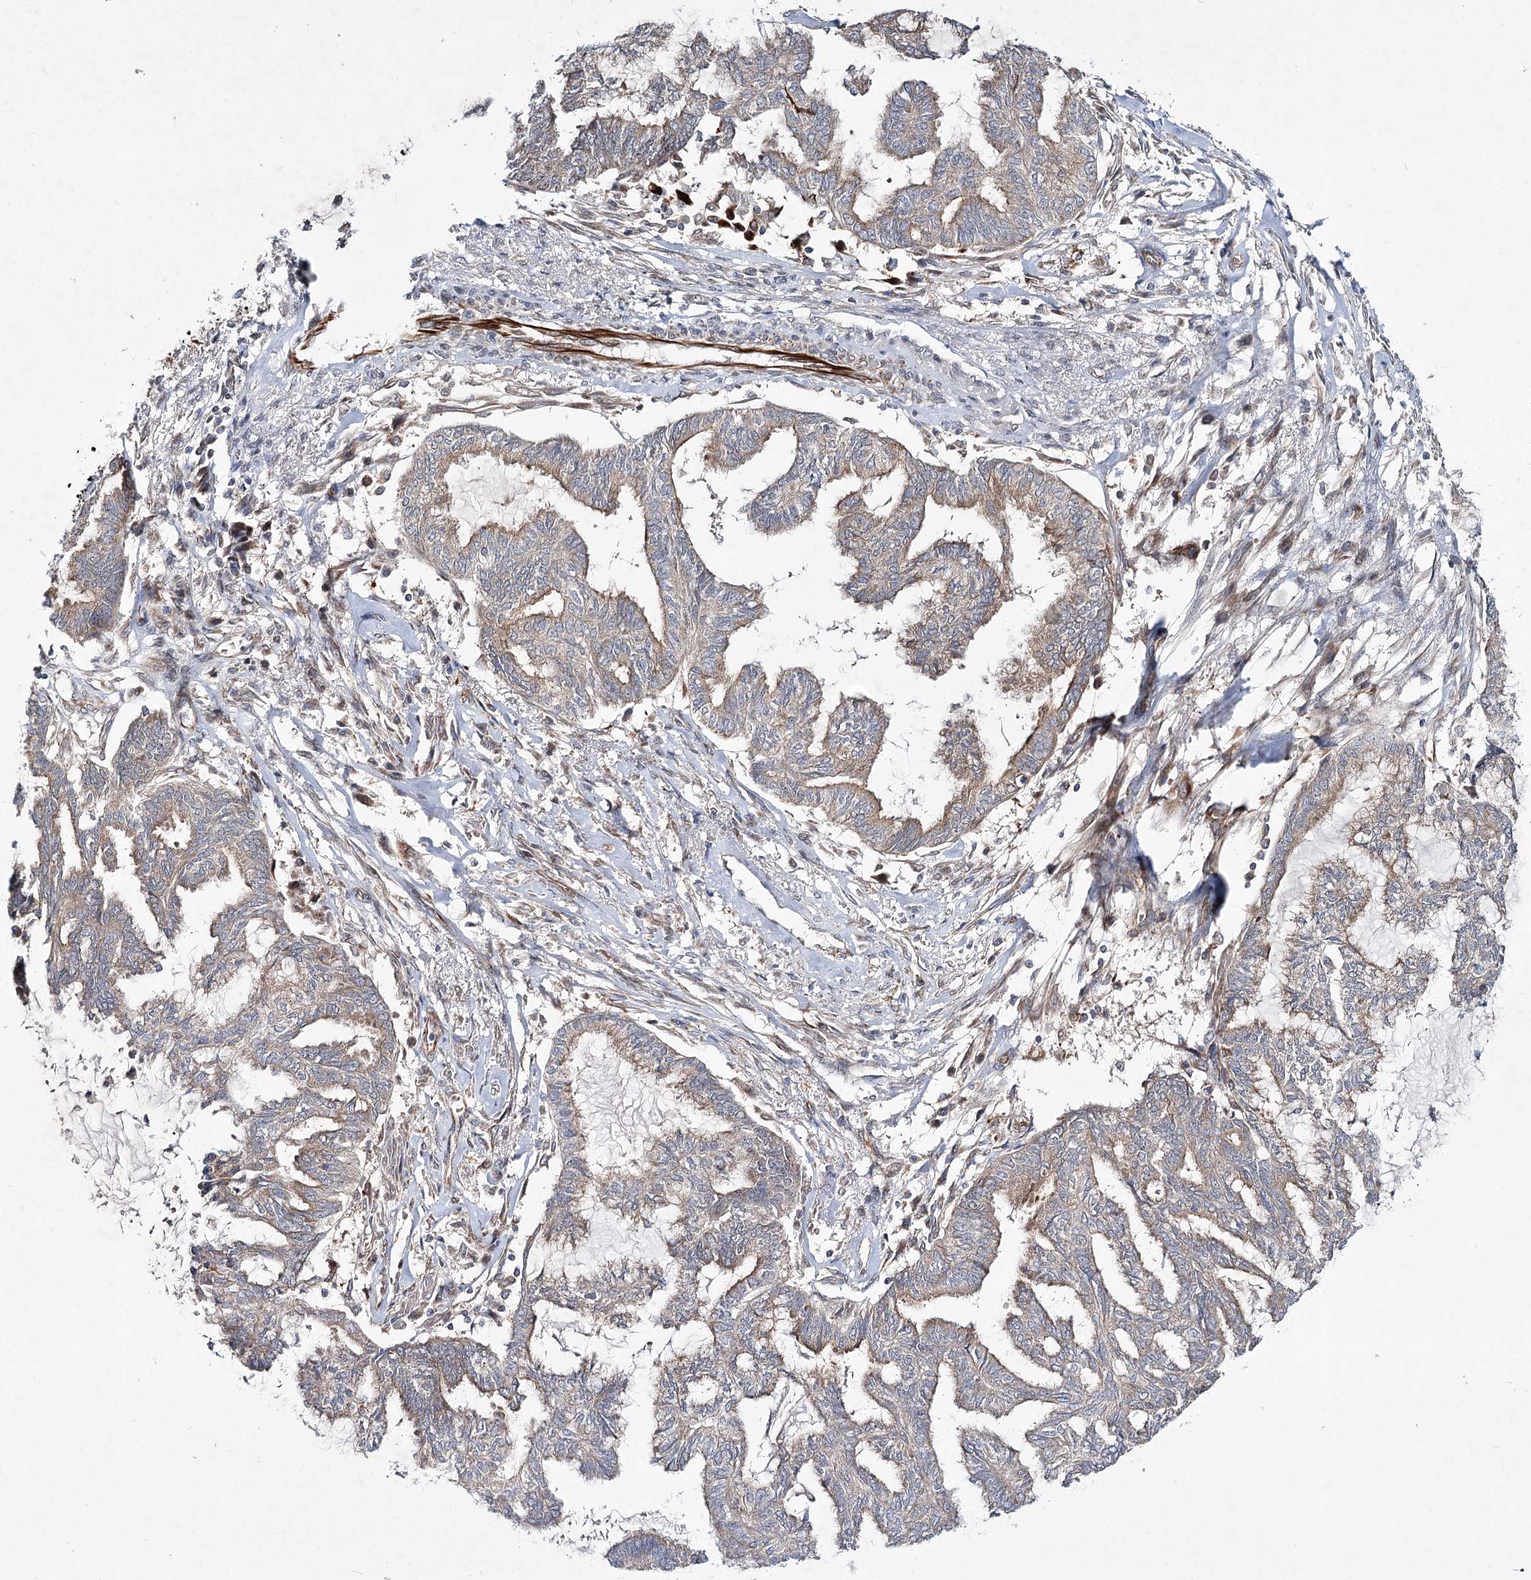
{"staining": {"intensity": "weak", "quantity": "<25%", "location": "cytoplasmic/membranous"}, "tissue": "endometrial cancer", "cell_type": "Tumor cells", "image_type": "cancer", "snomed": [{"axis": "morphology", "description": "Adenocarcinoma, NOS"}, {"axis": "topography", "description": "Endometrium"}], "caption": "There is no significant staining in tumor cells of endometrial cancer (adenocarcinoma).", "gene": "DPEP2", "patient": {"sex": "female", "age": 86}}